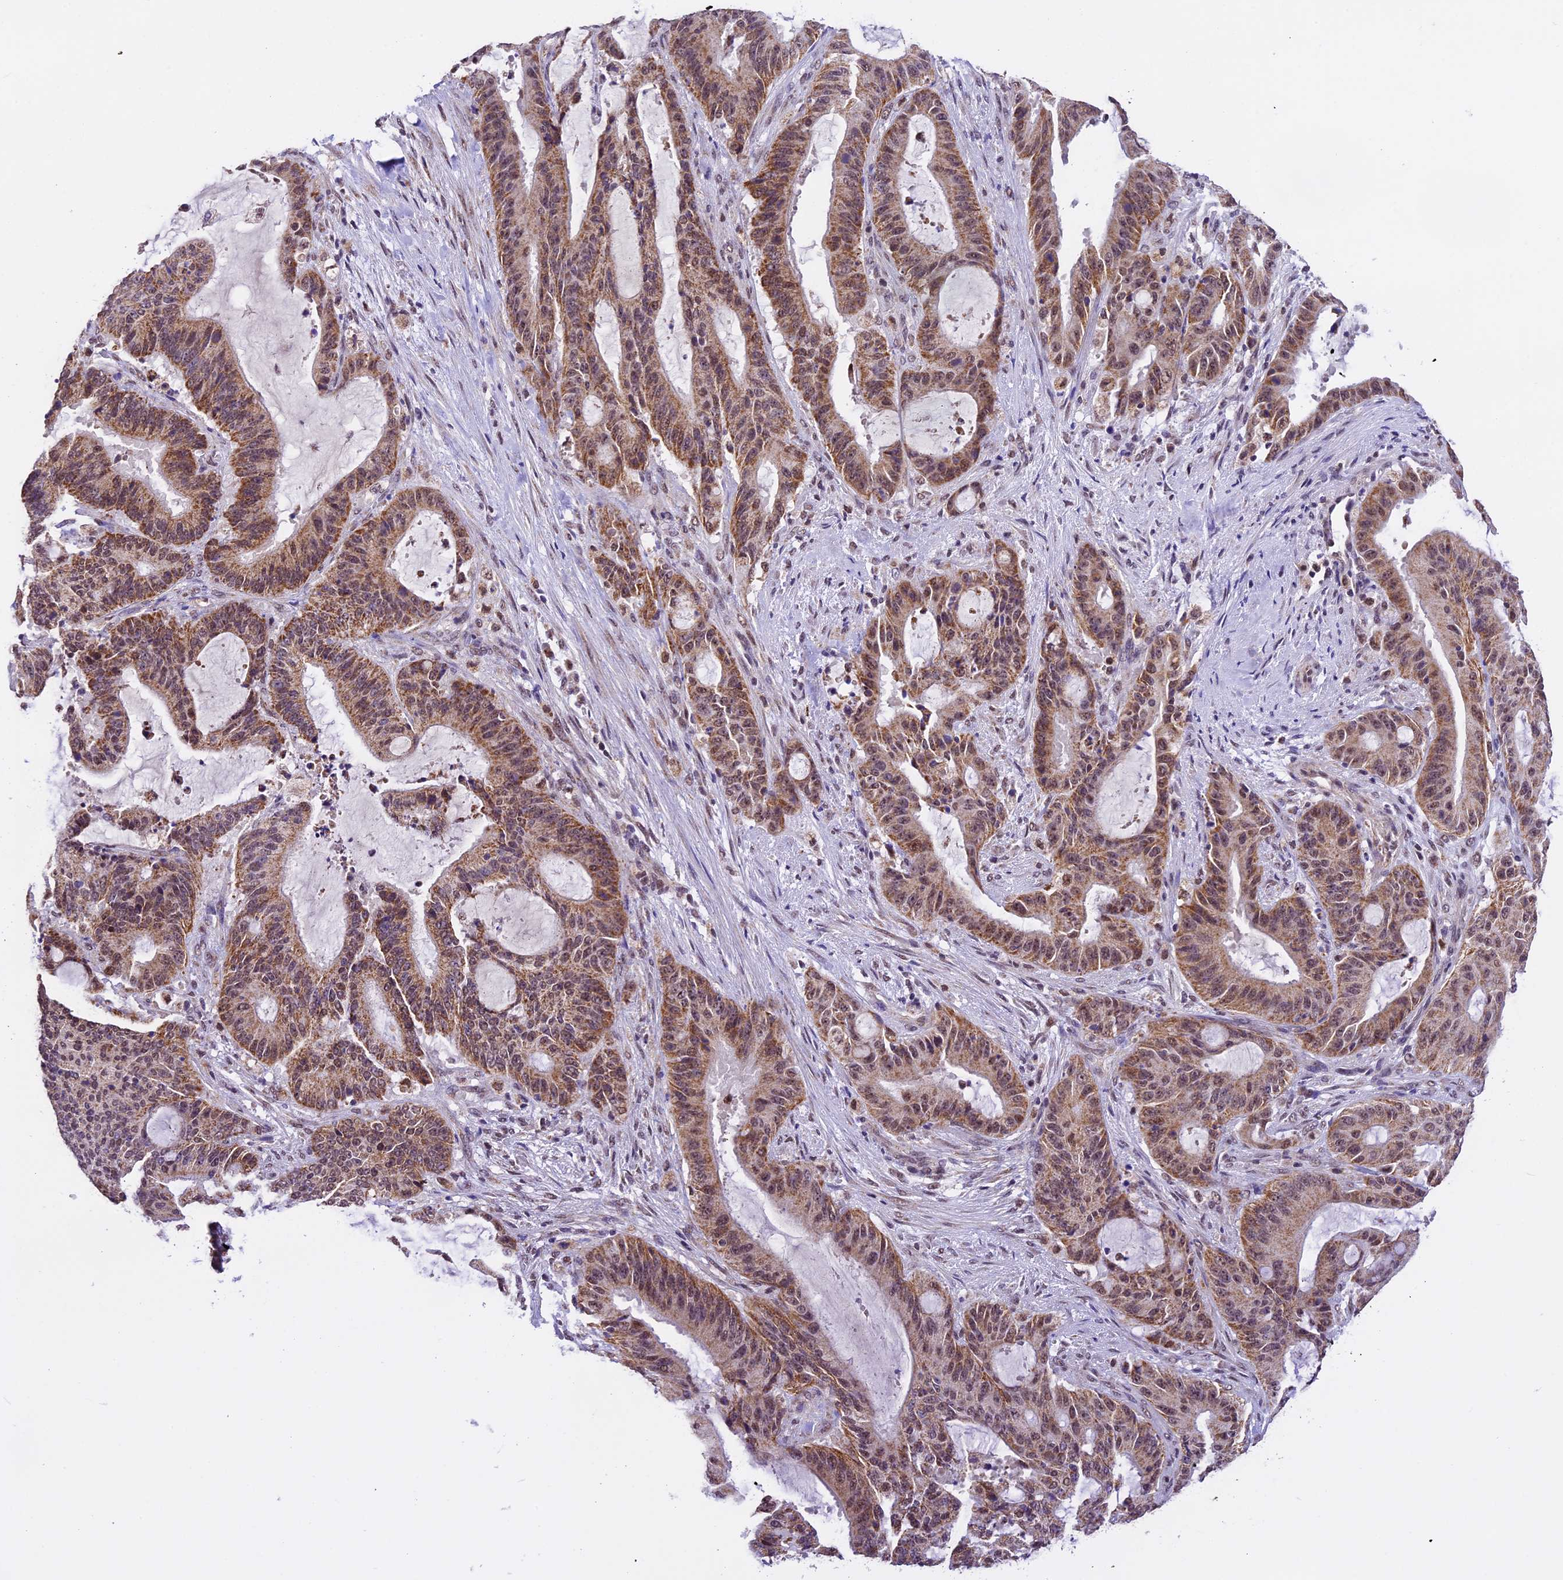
{"staining": {"intensity": "moderate", "quantity": ">75%", "location": "cytoplasmic/membranous,nuclear"}, "tissue": "liver cancer", "cell_type": "Tumor cells", "image_type": "cancer", "snomed": [{"axis": "morphology", "description": "Normal tissue, NOS"}, {"axis": "morphology", "description": "Cholangiocarcinoma"}, {"axis": "topography", "description": "Liver"}, {"axis": "topography", "description": "Peripheral nerve tissue"}], "caption": "This is an image of immunohistochemistry (IHC) staining of liver cancer, which shows moderate expression in the cytoplasmic/membranous and nuclear of tumor cells.", "gene": "CARS2", "patient": {"sex": "female", "age": 73}}